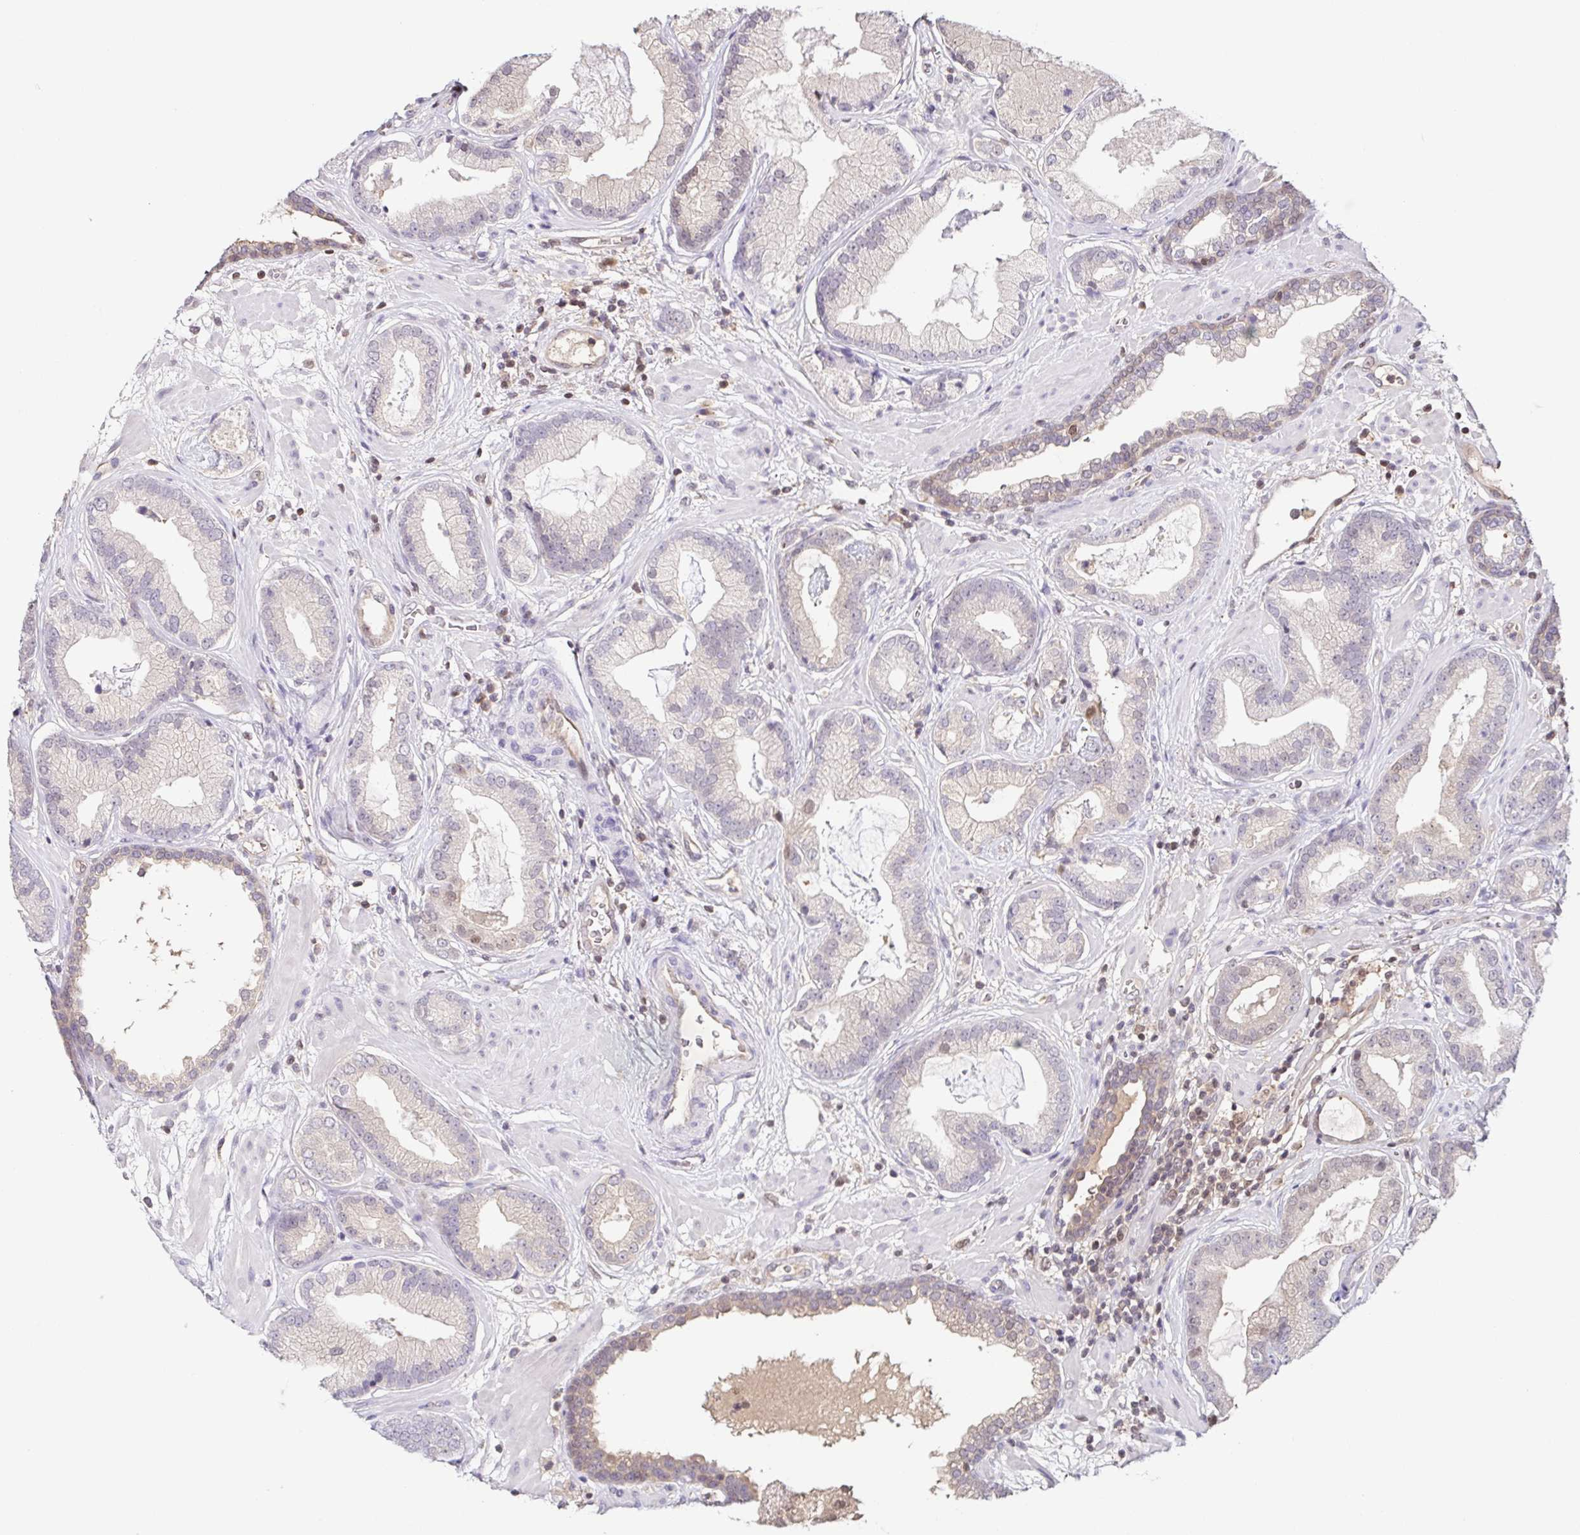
{"staining": {"intensity": "weak", "quantity": "<25%", "location": "nuclear"}, "tissue": "prostate cancer", "cell_type": "Tumor cells", "image_type": "cancer", "snomed": [{"axis": "morphology", "description": "Adenocarcinoma, Low grade"}, {"axis": "topography", "description": "Prostate"}], "caption": "IHC of human prostate cancer (low-grade adenocarcinoma) displays no positivity in tumor cells.", "gene": "PSMB9", "patient": {"sex": "male", "age": 62}}